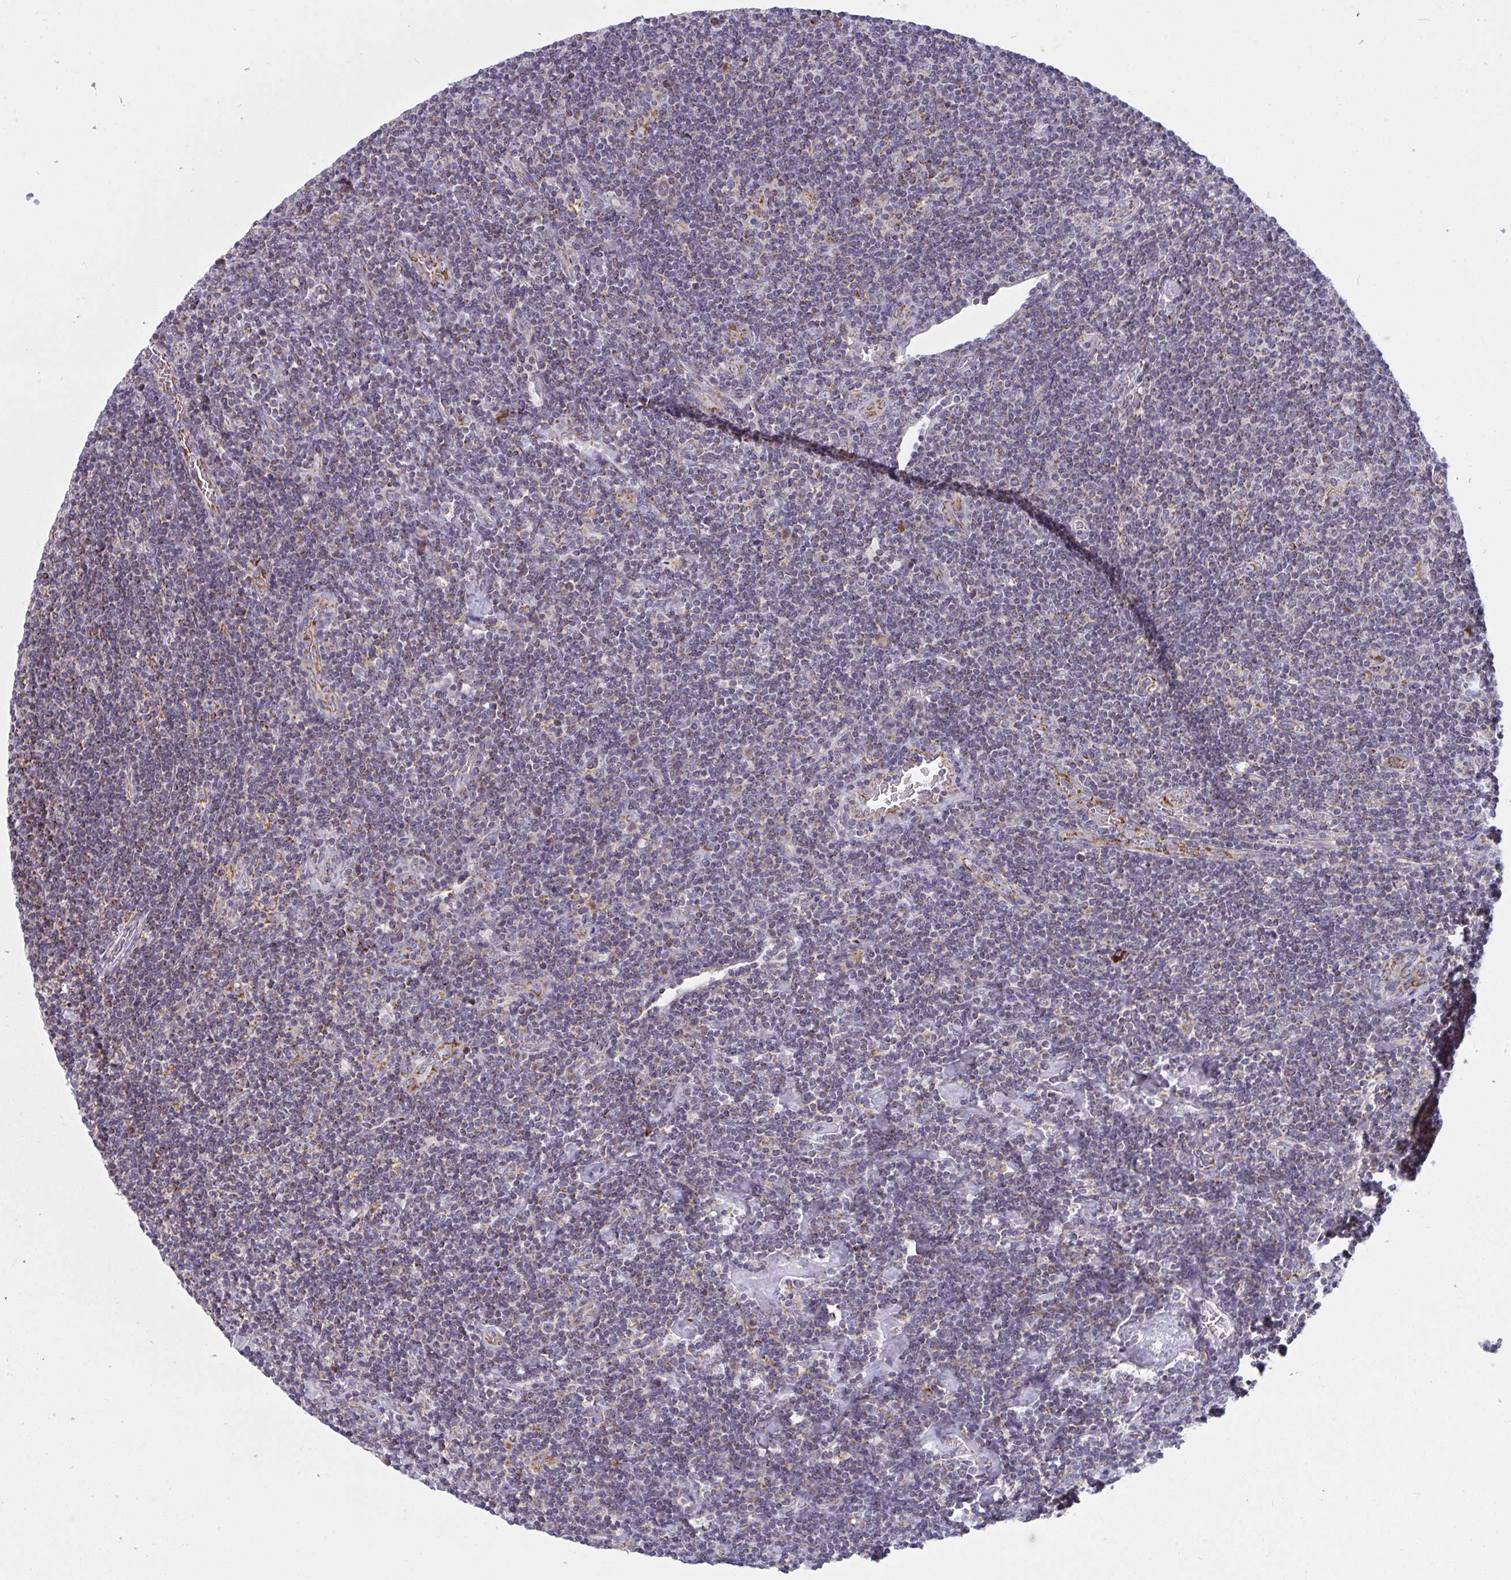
{"staining": {"intensity": "moderate", "quantity": "<25%", "location": "cytoplasmic/membranous"}, "tissue": "lymphoma", "cell_type": "Tumor cells", "image_type": "cancer", "snomed": [{"axis": "morphology", "description": "Hodgkin's disease, NOS"}, {"axis": "topography", "description": "Lymph node"}], "caption": "Immunohistochemical staining of lymphoma displays low levels of moderate cytoplasmic/membranous positivity in approximately <25% of tumor cells. Nuclei are stained in blue.", "gene": "FAHD1", "patient": {"sex": "male", "age": 40}}